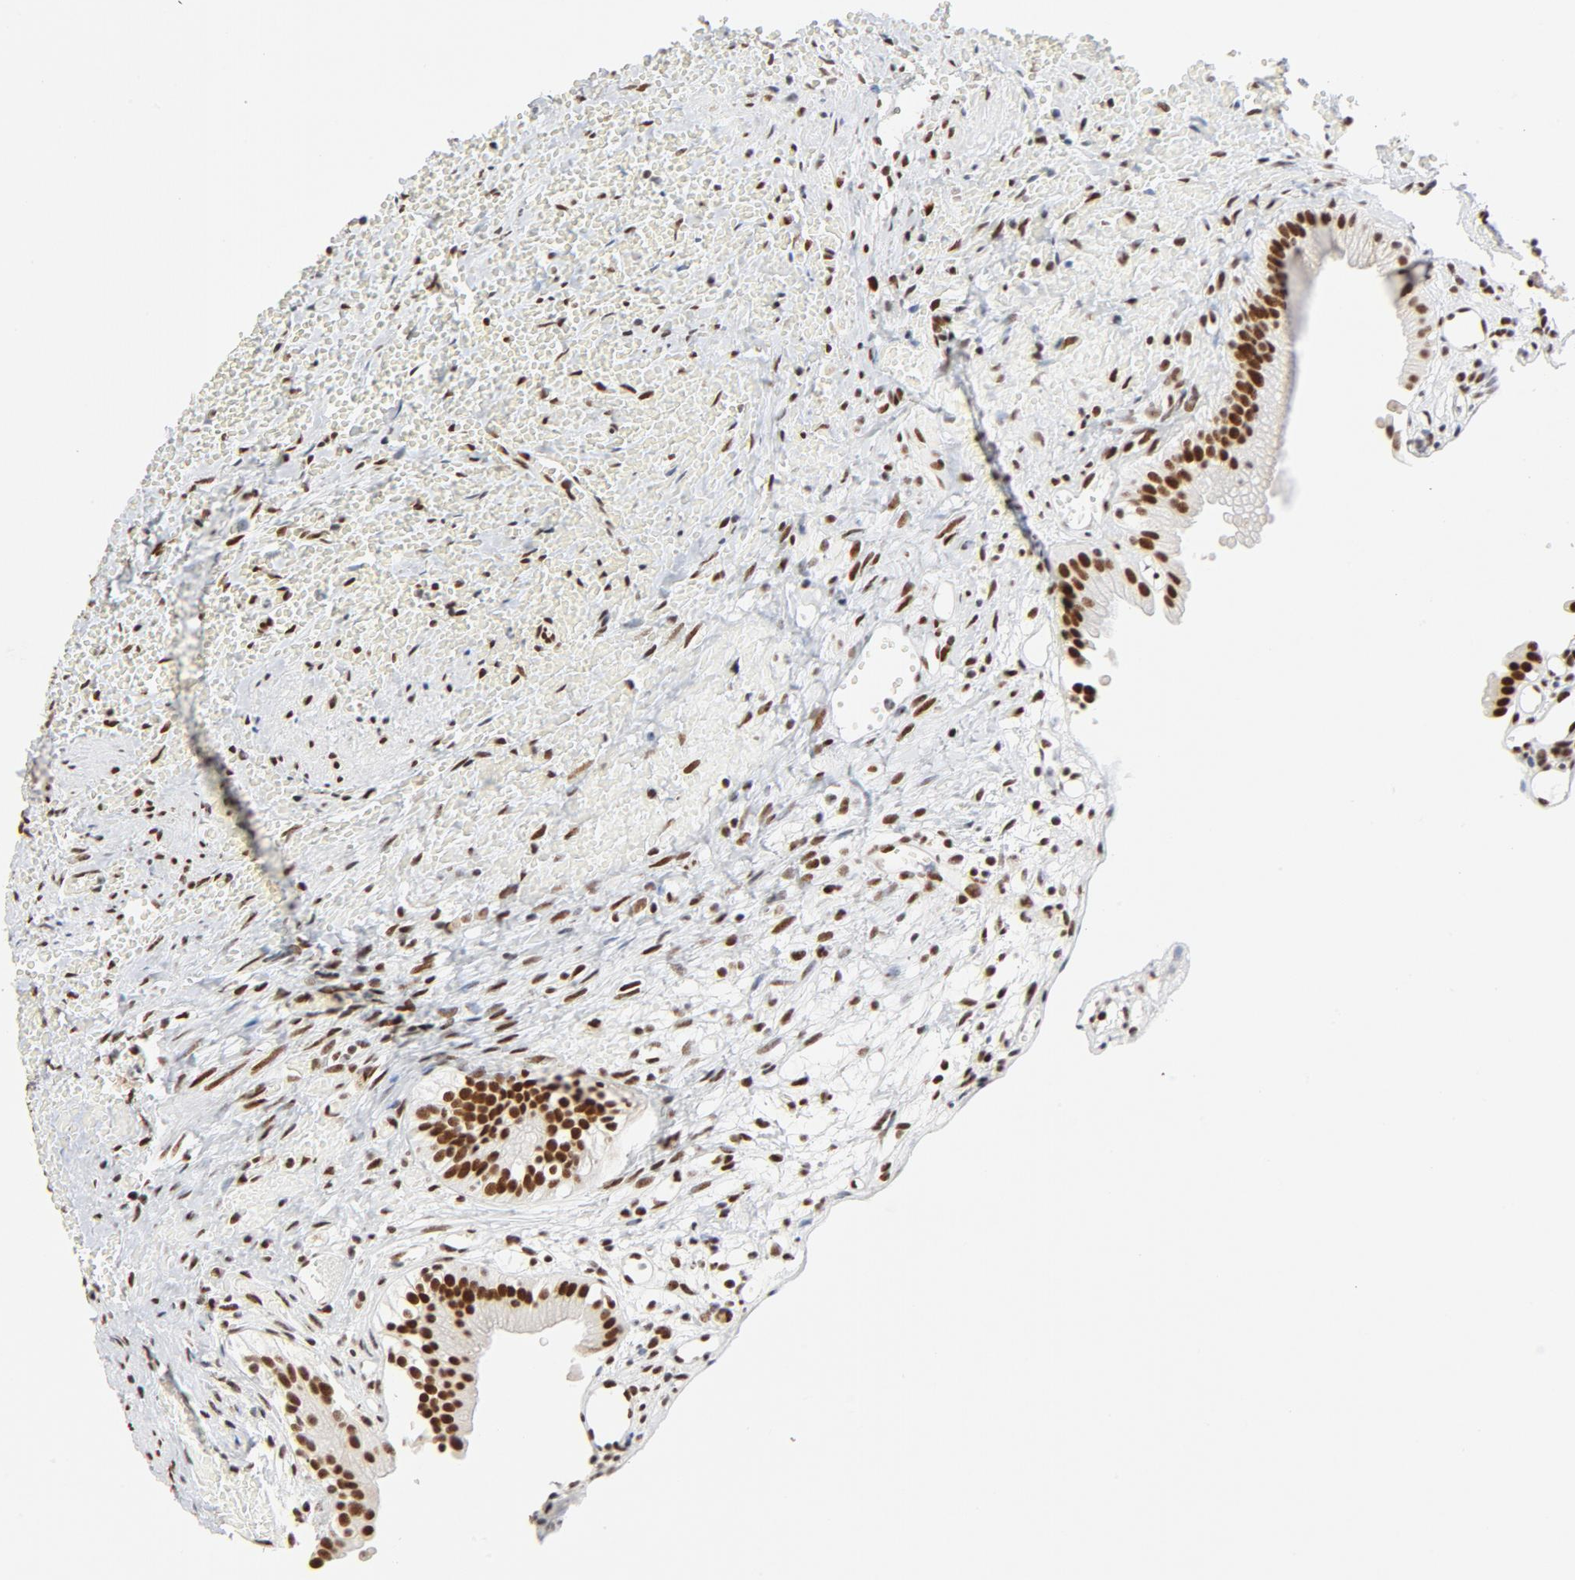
{"staining": {"intensity": "strong", "quantity": ">75%", "location": "nuclear"}, "tissue": "gallbladder", "cell_type": "Glandular cells", "image_type": "normal", "snomed": [{"axis": "morphology", "description": "Normal tissue, NOS"}, {"axis": "topography", "description": "Gallbladder"}], "caption": "A micrograph of gallbladder stained for a protein shows strong nuclear brown staining in glandular cells. (DAB = brown stain, brightfield microscopy at high magnification).", "gene": "GTF2H1", "patient": {"sex": "male", "age": 65}}